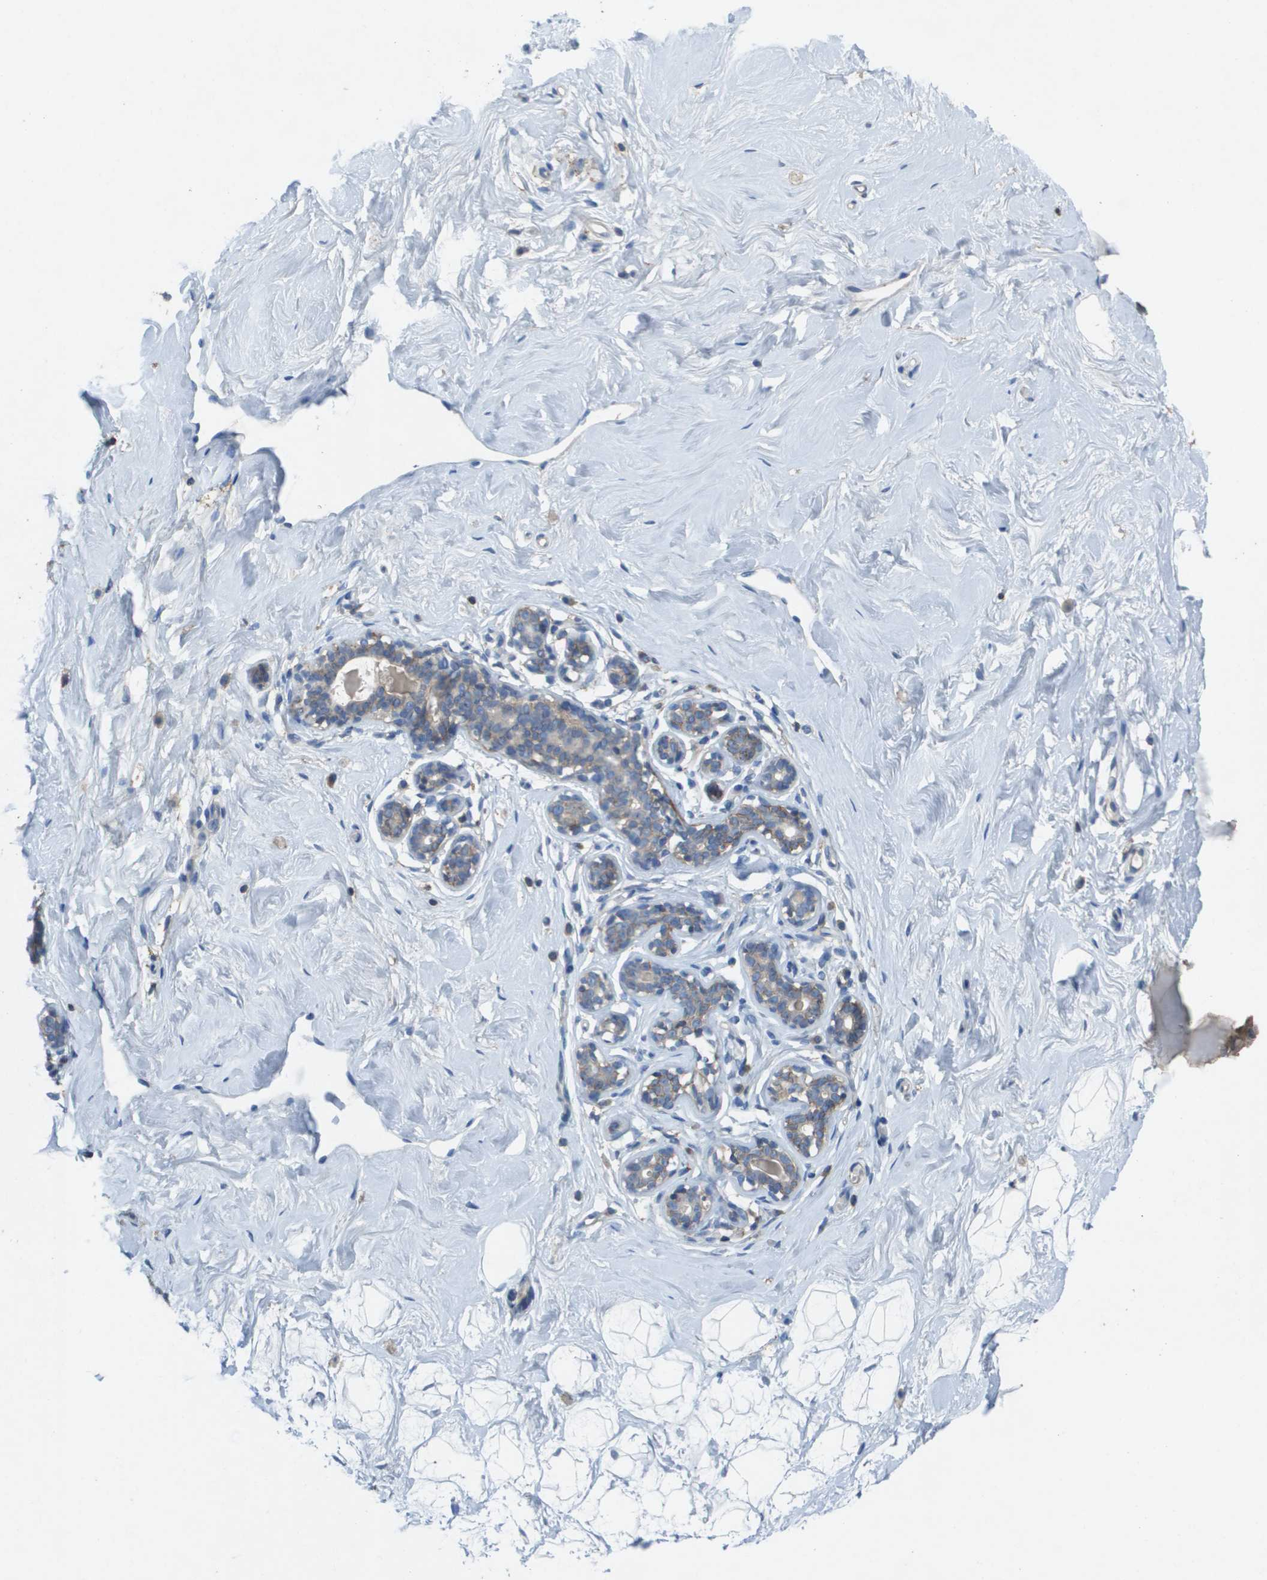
{"staining": {"intensity": "negative", "quantity": "none", "location": "none"}, "tissue": "breast", "cell_type": "Adipocytes", "image_type": "normal", "snomed": [{"axis": "morphology", "description": "Normal tissue, NOS"}, {"axis": "topography", "description": "Breast"}], "caption": "This is an immunohistochemistry image of normal human breast. There is no staining in adipocytes.", "gene": "CLCA4", "patient": {"sex": "female", "age": 23}}